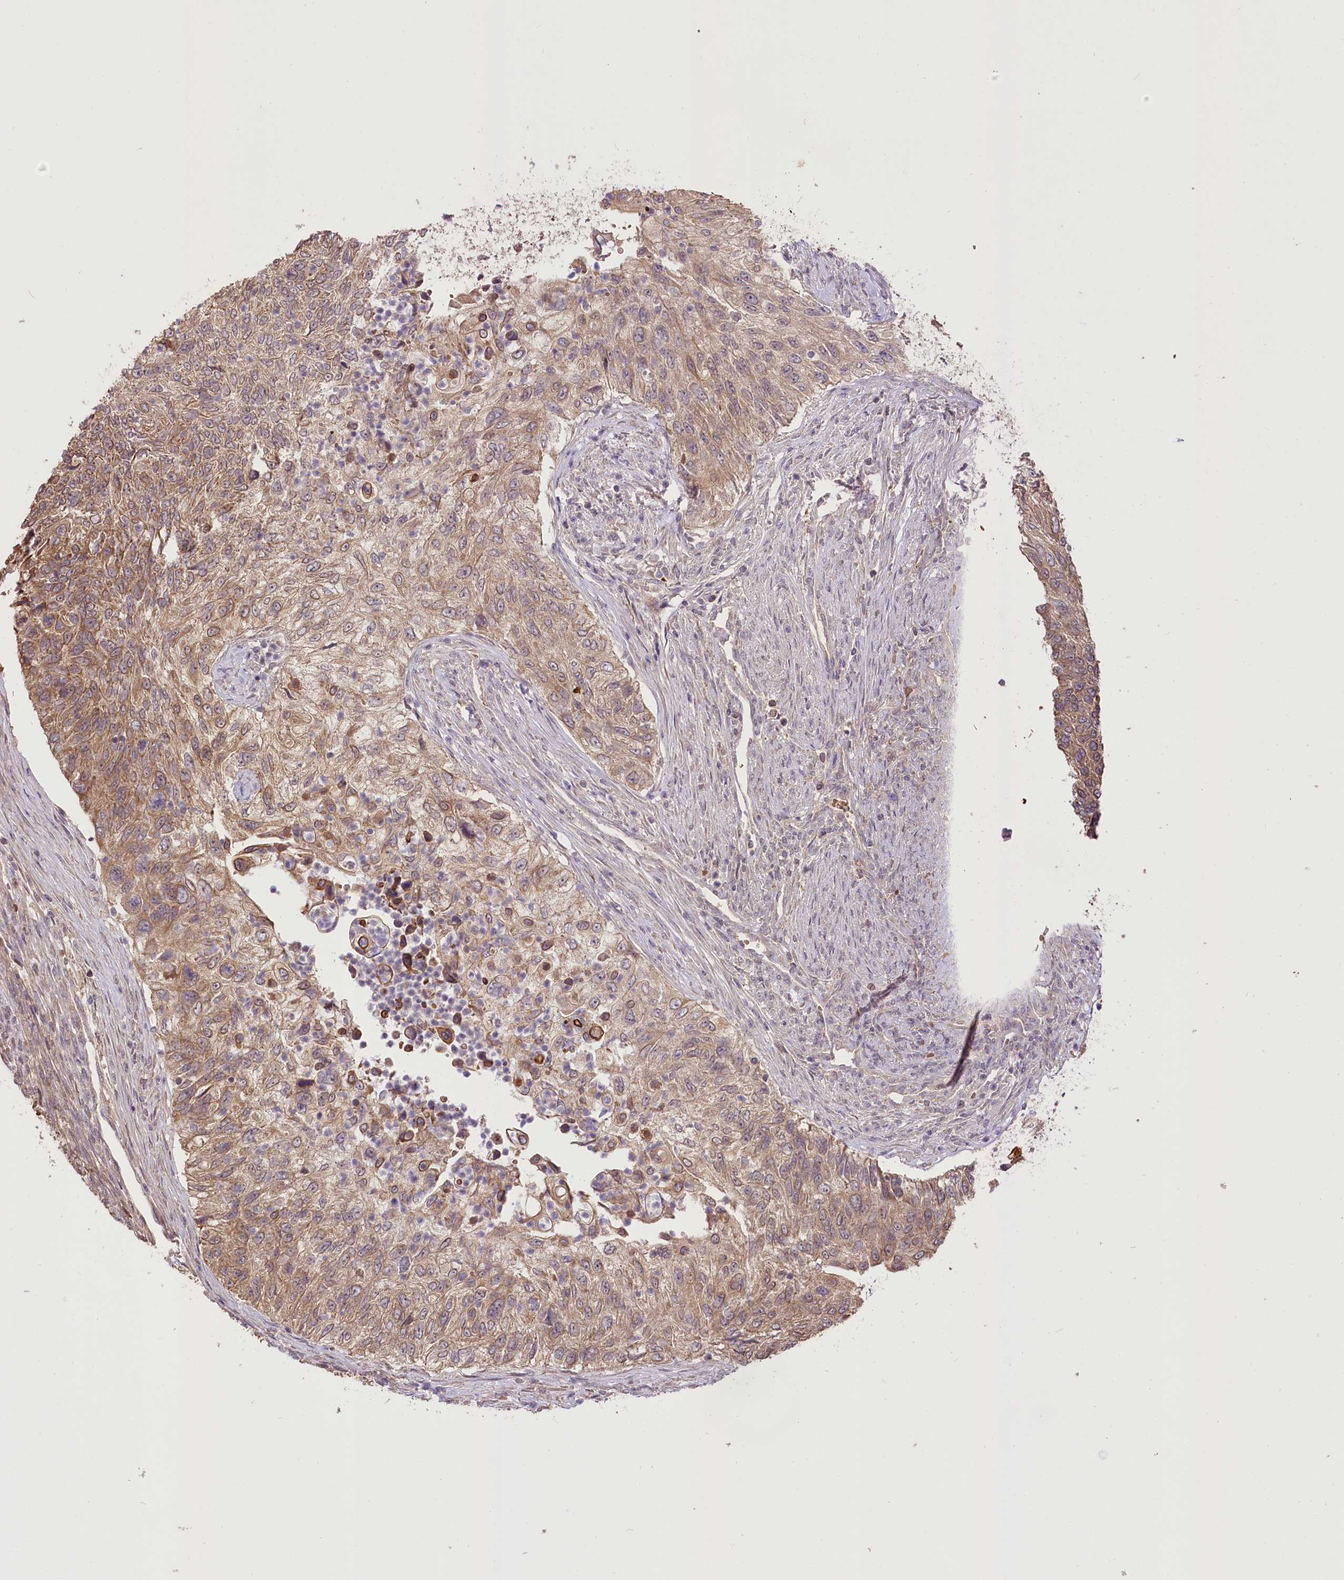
{"staining": {"intensity": "moderate", "quantity": ">75%", "location": "cytoplasmic/membranous"}, "tissue": "urothelial cancer", "cell_type": "Tumor cells", "image_type": "cancer", "snomed": [{"axis": "morphology", "description": "Urothelial carcinoma, High grade"}, {"axis": "topography", "description": "Urinary bladder"}], "caption": "Urothelial cancer stained with a brown dye shows moderate cytoplasmic/membranous positive expression in about >75% of tumor cells.", "gene": "R3HDM2", "patient": {"sex": "female", "age": 60}}